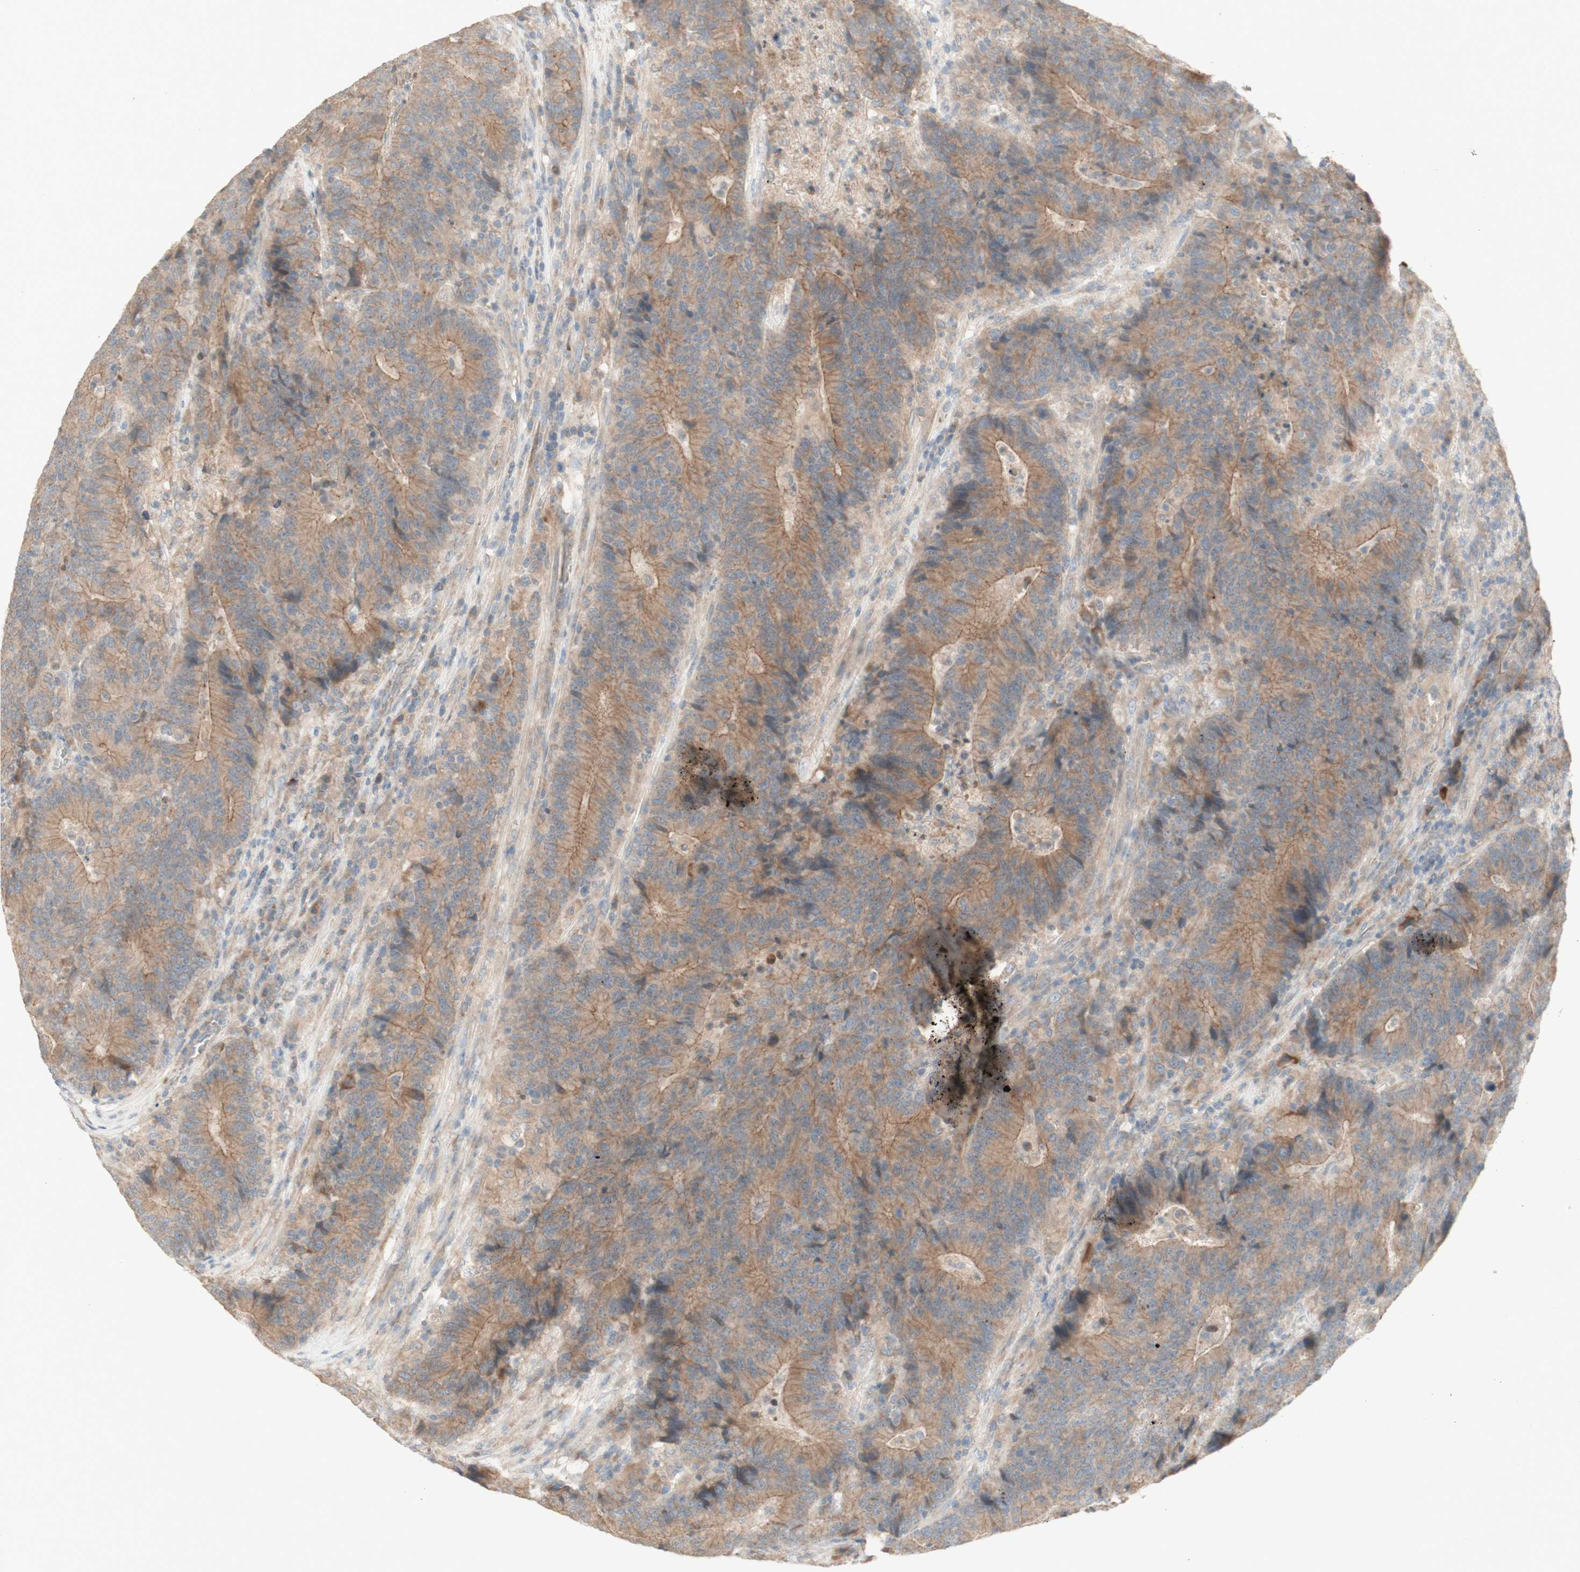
{"staining": {"intensity": "moderate", "quantity": ">75%", "location": "cytoplasmic/membranous"}, "tissue": "colorectal cancer", "cell_type": "Tumor cells", "image_type": "cancer", "snomed": [{"axis": "morphology", "description": "Normal tissue, NOS"}, {"axis": "morphology", "description": "Adenocarcinoma, NOS"}, {"axis": "topography", "description": "Colon"}], "caption": "Immunohistochemical staining of colorectal adenocarcinoma reveals medium levels of moderate cytoplasmic/membranous protein positivity in about >75% of tumor cells.", "gene": "PTGER4", "patient": {"sex": "female", "age": 75}}